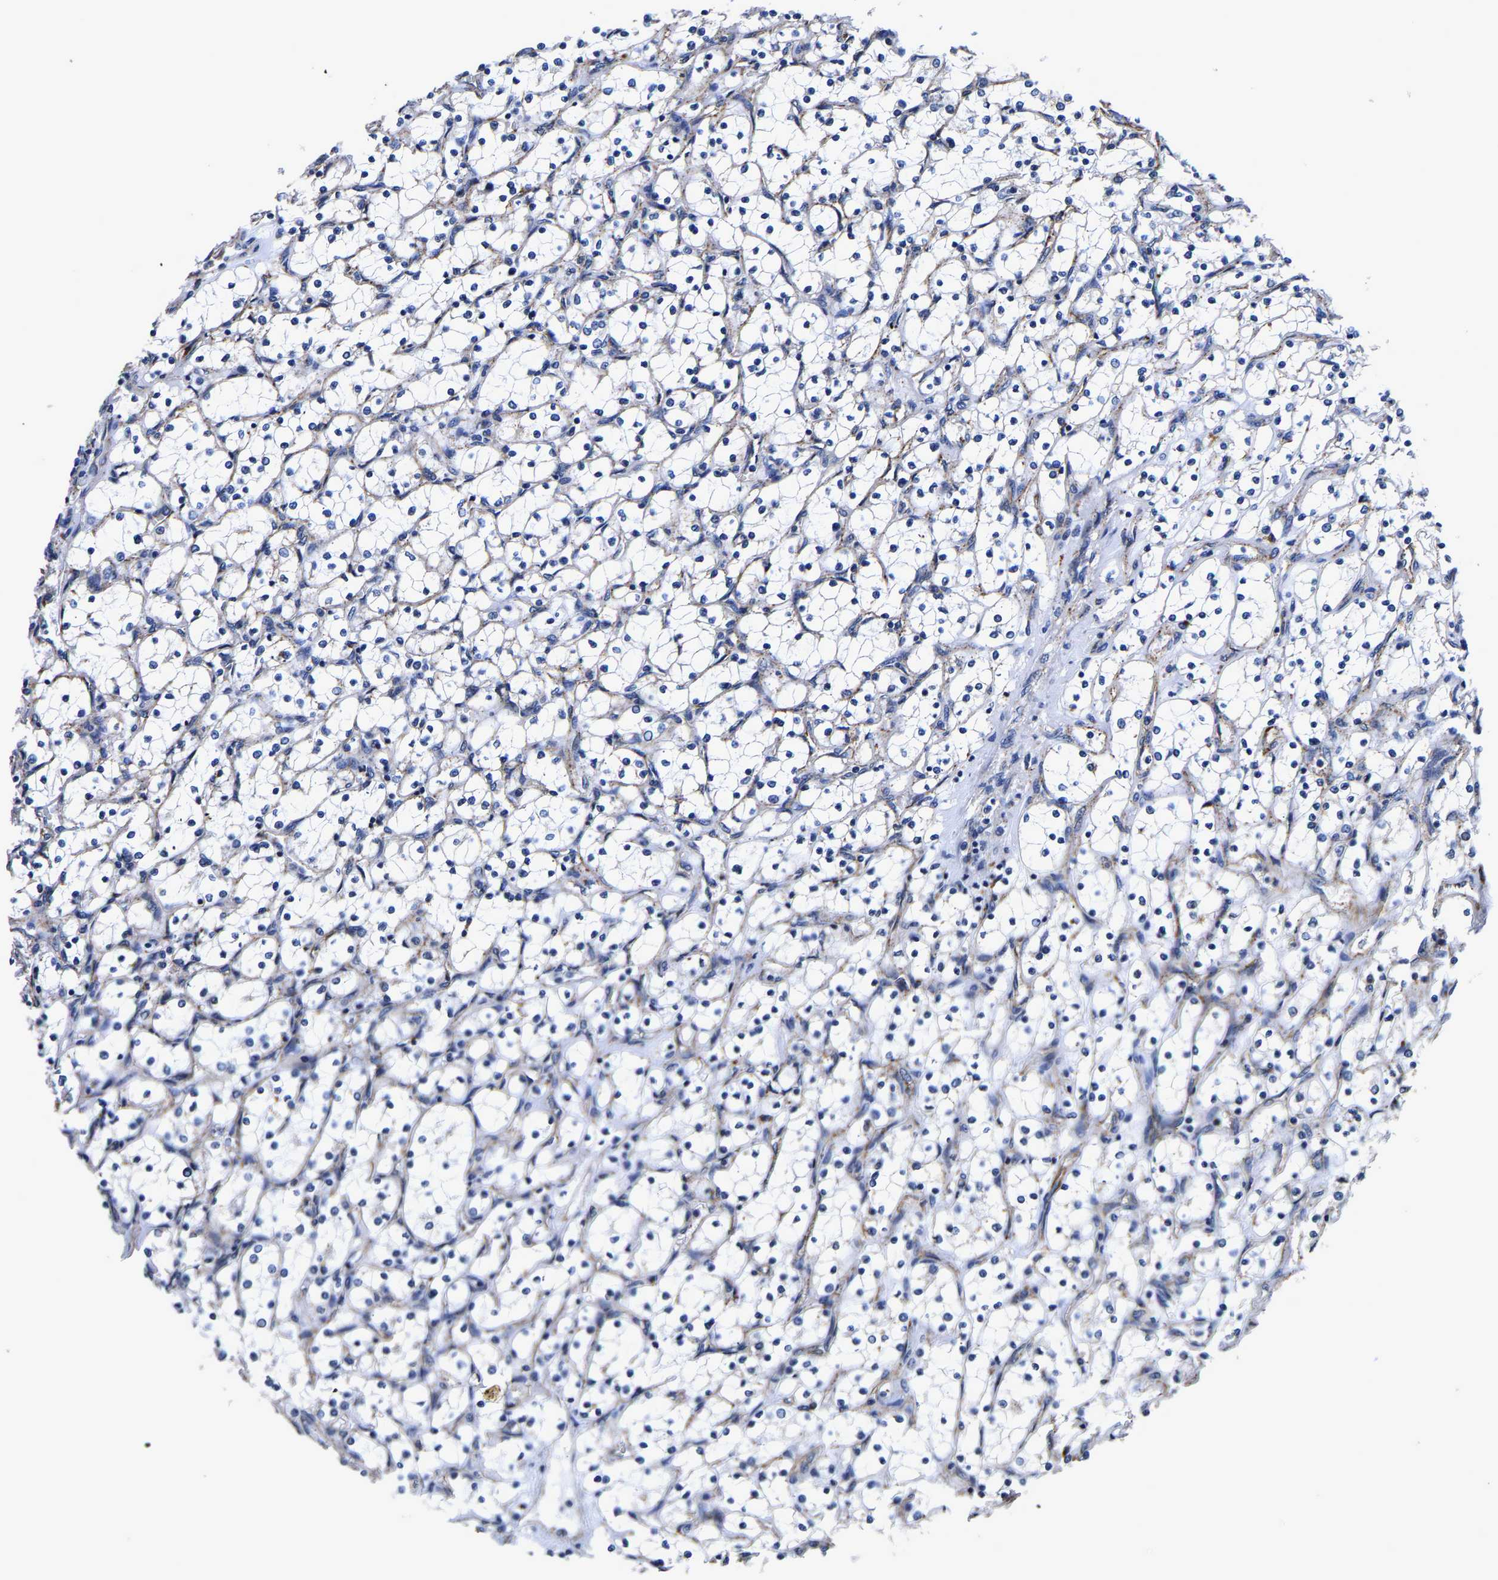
{"staining": {"intensity": "negative", "quantity": "none", "location": "none"}, "tissue": "renal cancer", "cell_type": "Tumor cells", "image_type": "cancer", "snomed": [{"axis": "morphology", "description": "Adenocarcinoma, NOS"}, {"axis": "topography", "description": "Kidney"}], "caption": "This histopathology image is of adenocarcinoma (renal) stained with IHC to label a protein in brown with the nuclei are counter-stained blue. There is no expression in tumor cells.", "gene": "GRN", "patient": {"sex": "female", "age": 69}}